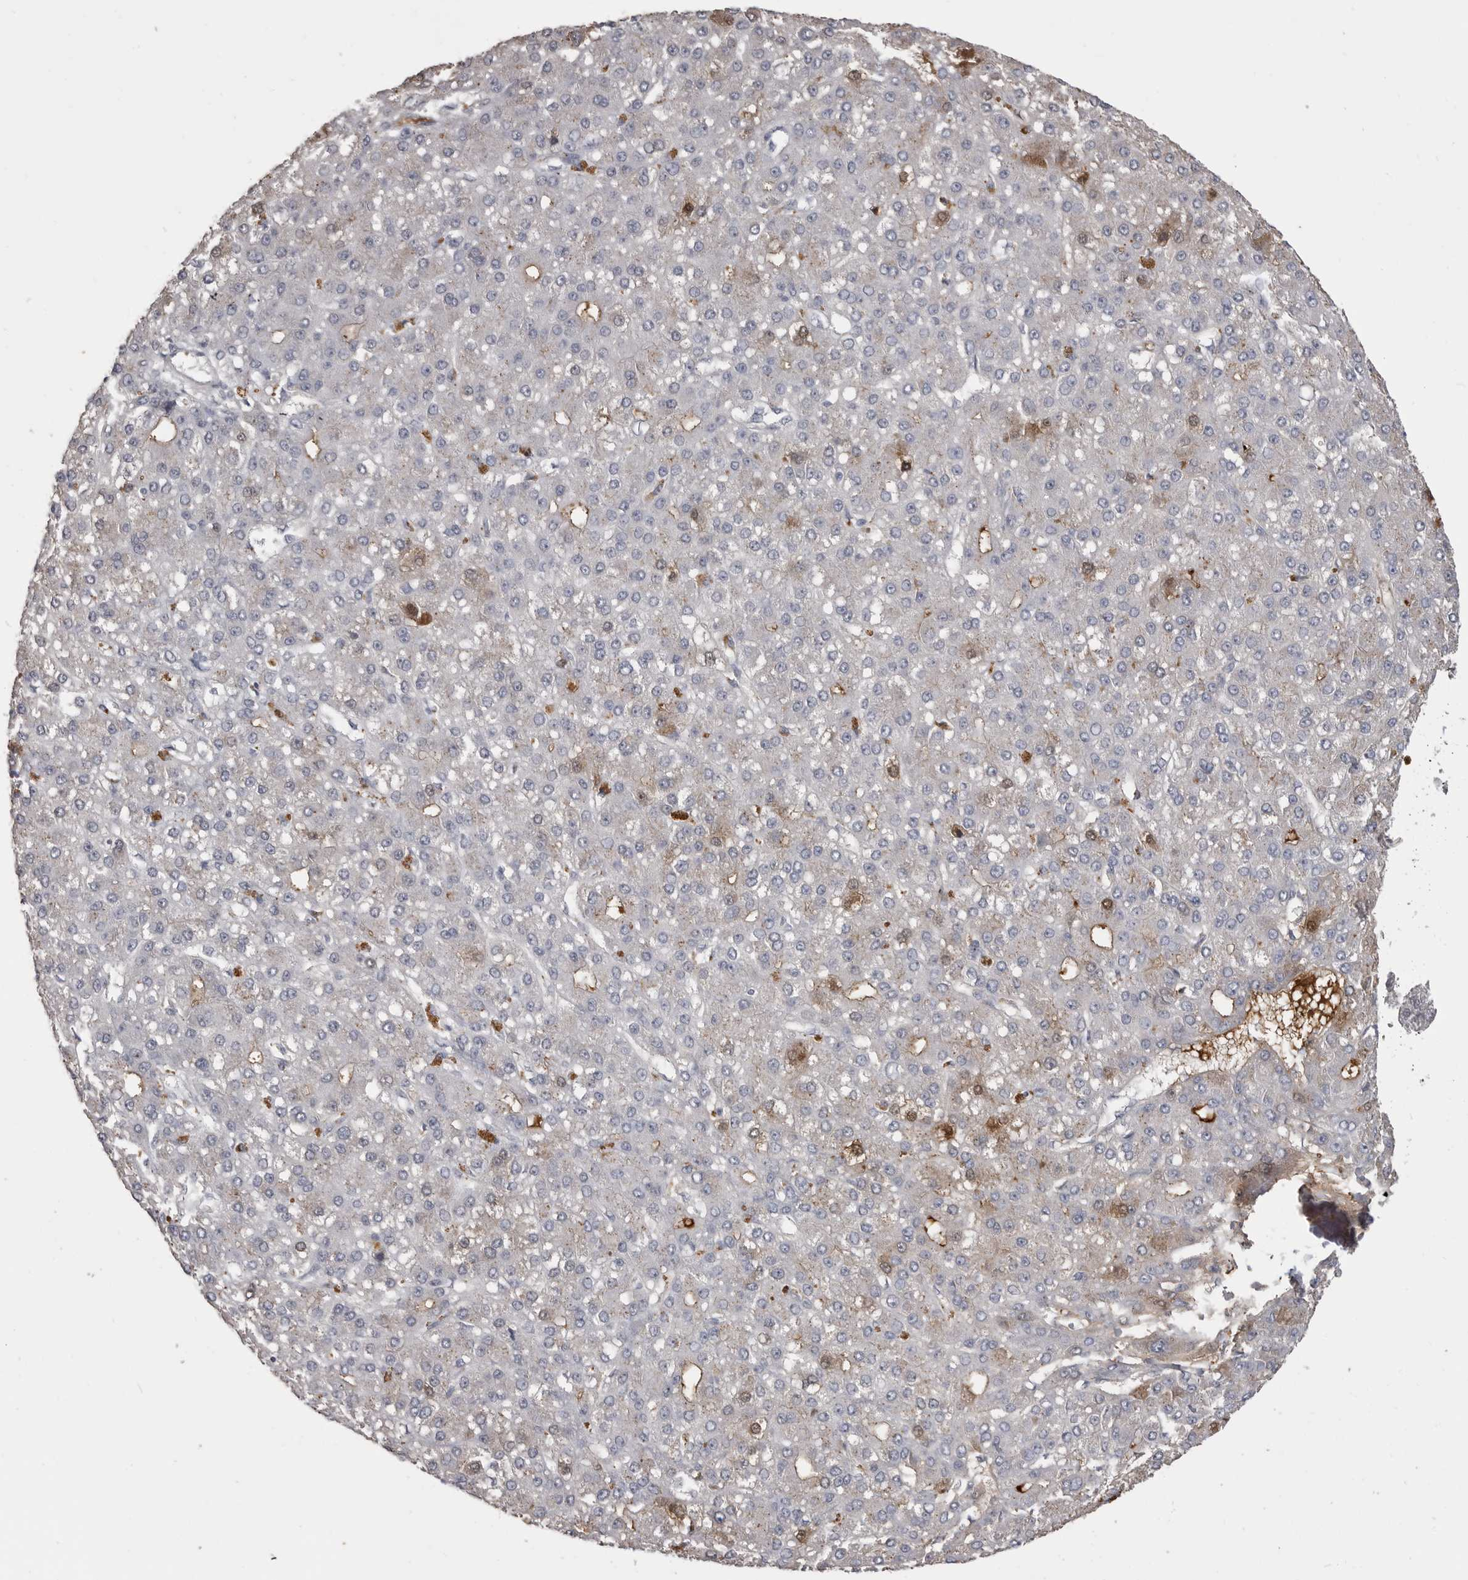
{"staining": {"intensity": "negative", "quantity": "none", "location": "none"}, "tissue": "liver cancer", "cell_type": "Tumor cells", "image_type": "cancer", "snomed": [{"axis": "morphology", "description": "Carcinoma, Hepatocellular, NOS"}, {"axis": "topography", "description": "Liver"}], "caption": "Immunohistochemistry photomicrograph of neoplastic tissue: liver hepatocellular carcinoma stained with DAB (3,3'-diaminobenzidine) shows no significant protein expression in tumor cells.", "gene": "AHSG", "patient": {"sex": "male", "age": 67}}